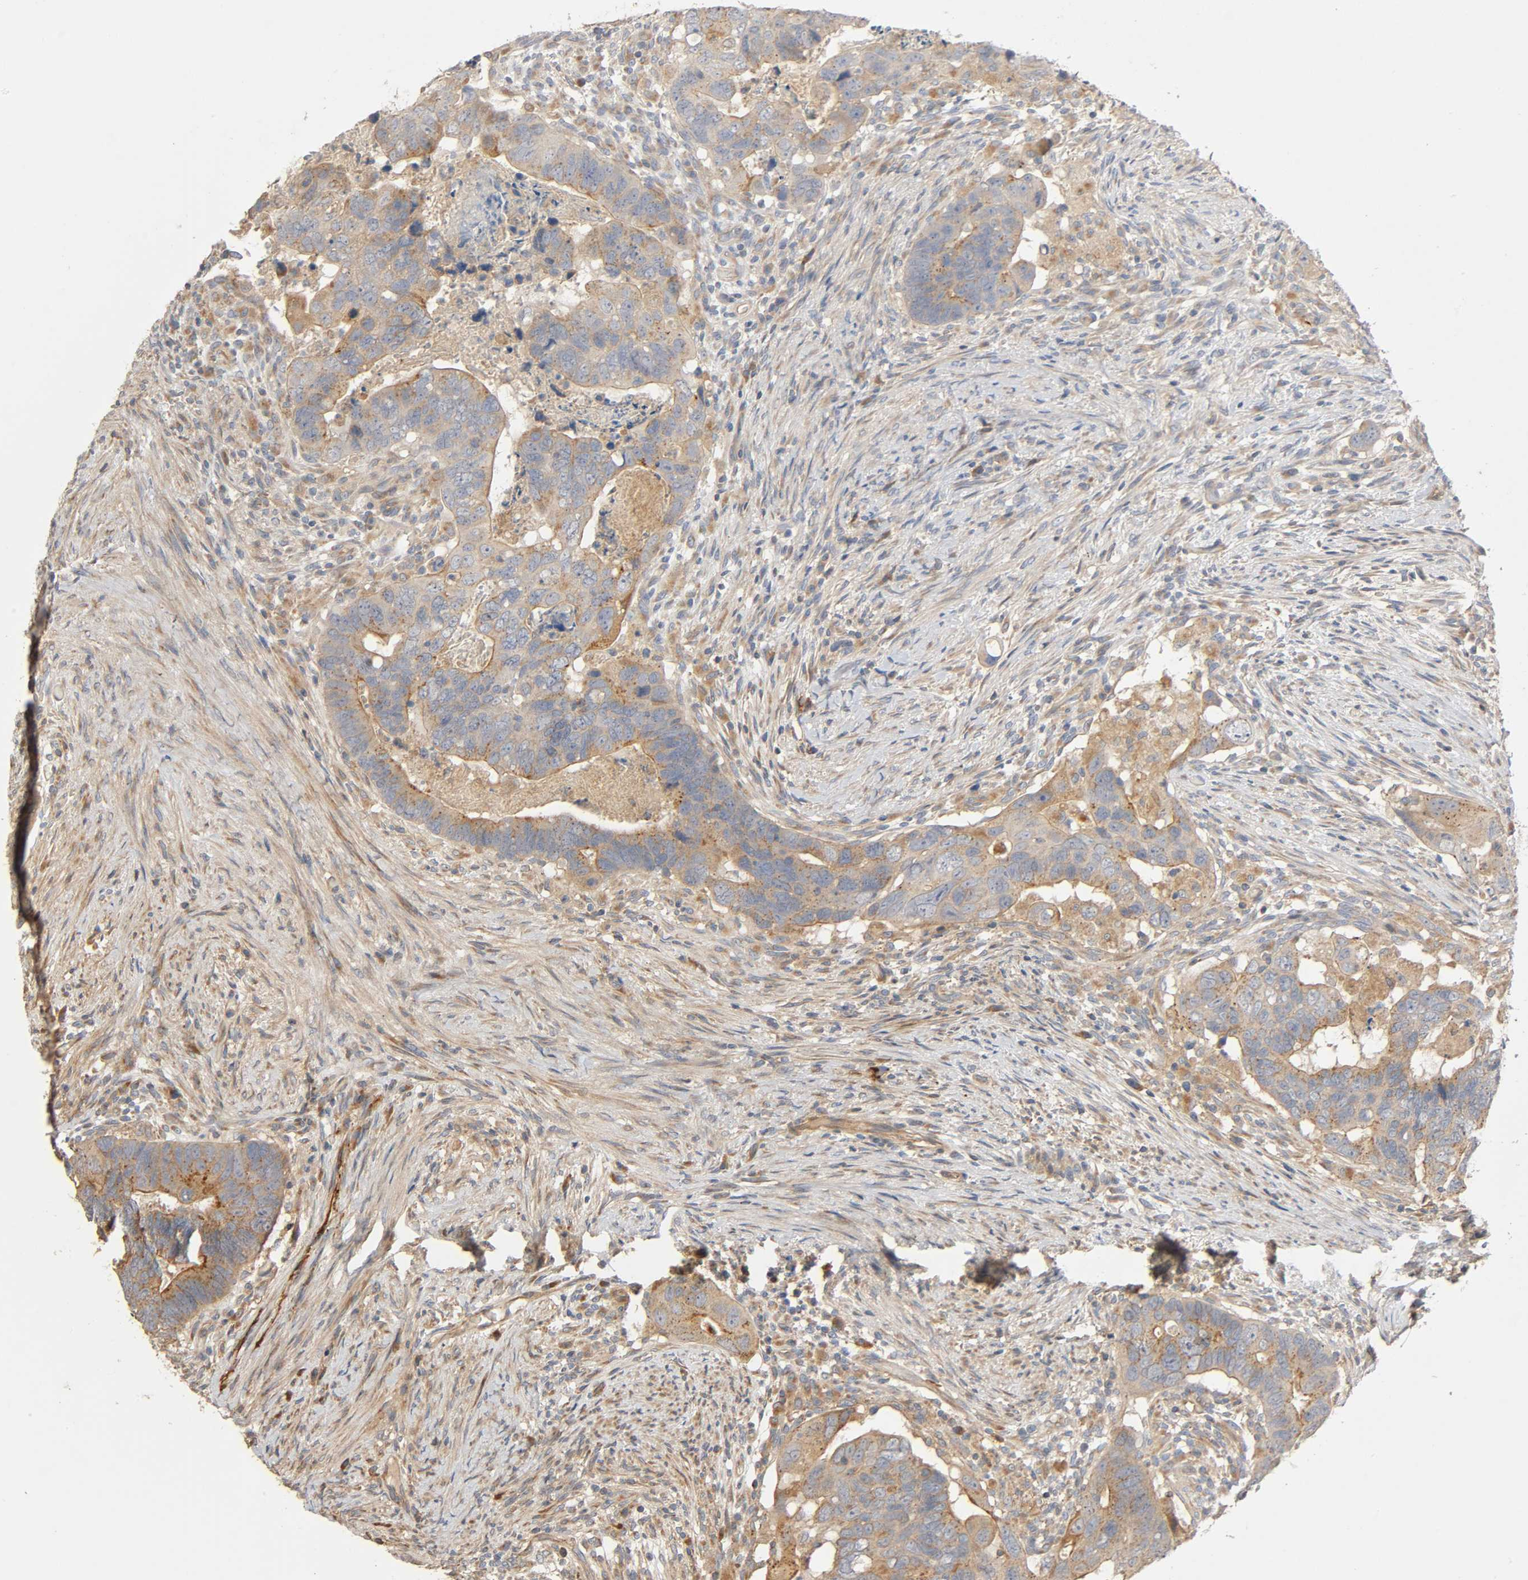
{"staining": {"intensity": "weak", "quantity": "<25%", "location": "cytoplasmic/membranous"}, "tissue": "colorectal cancer", "cell_type": "Tumor cells", "image_type": "cancer", "snomed": [{"axis": "morphology", "description": "Adenocarcinoma, NOS"}, {"axis": "topography", "description": "Rectum"}], "caption": "The histopathology image shows no staining of tumor cells in colorectal cancer.", "gene": "SGSM1", "patient": {"sex": "male", "age": 53}}